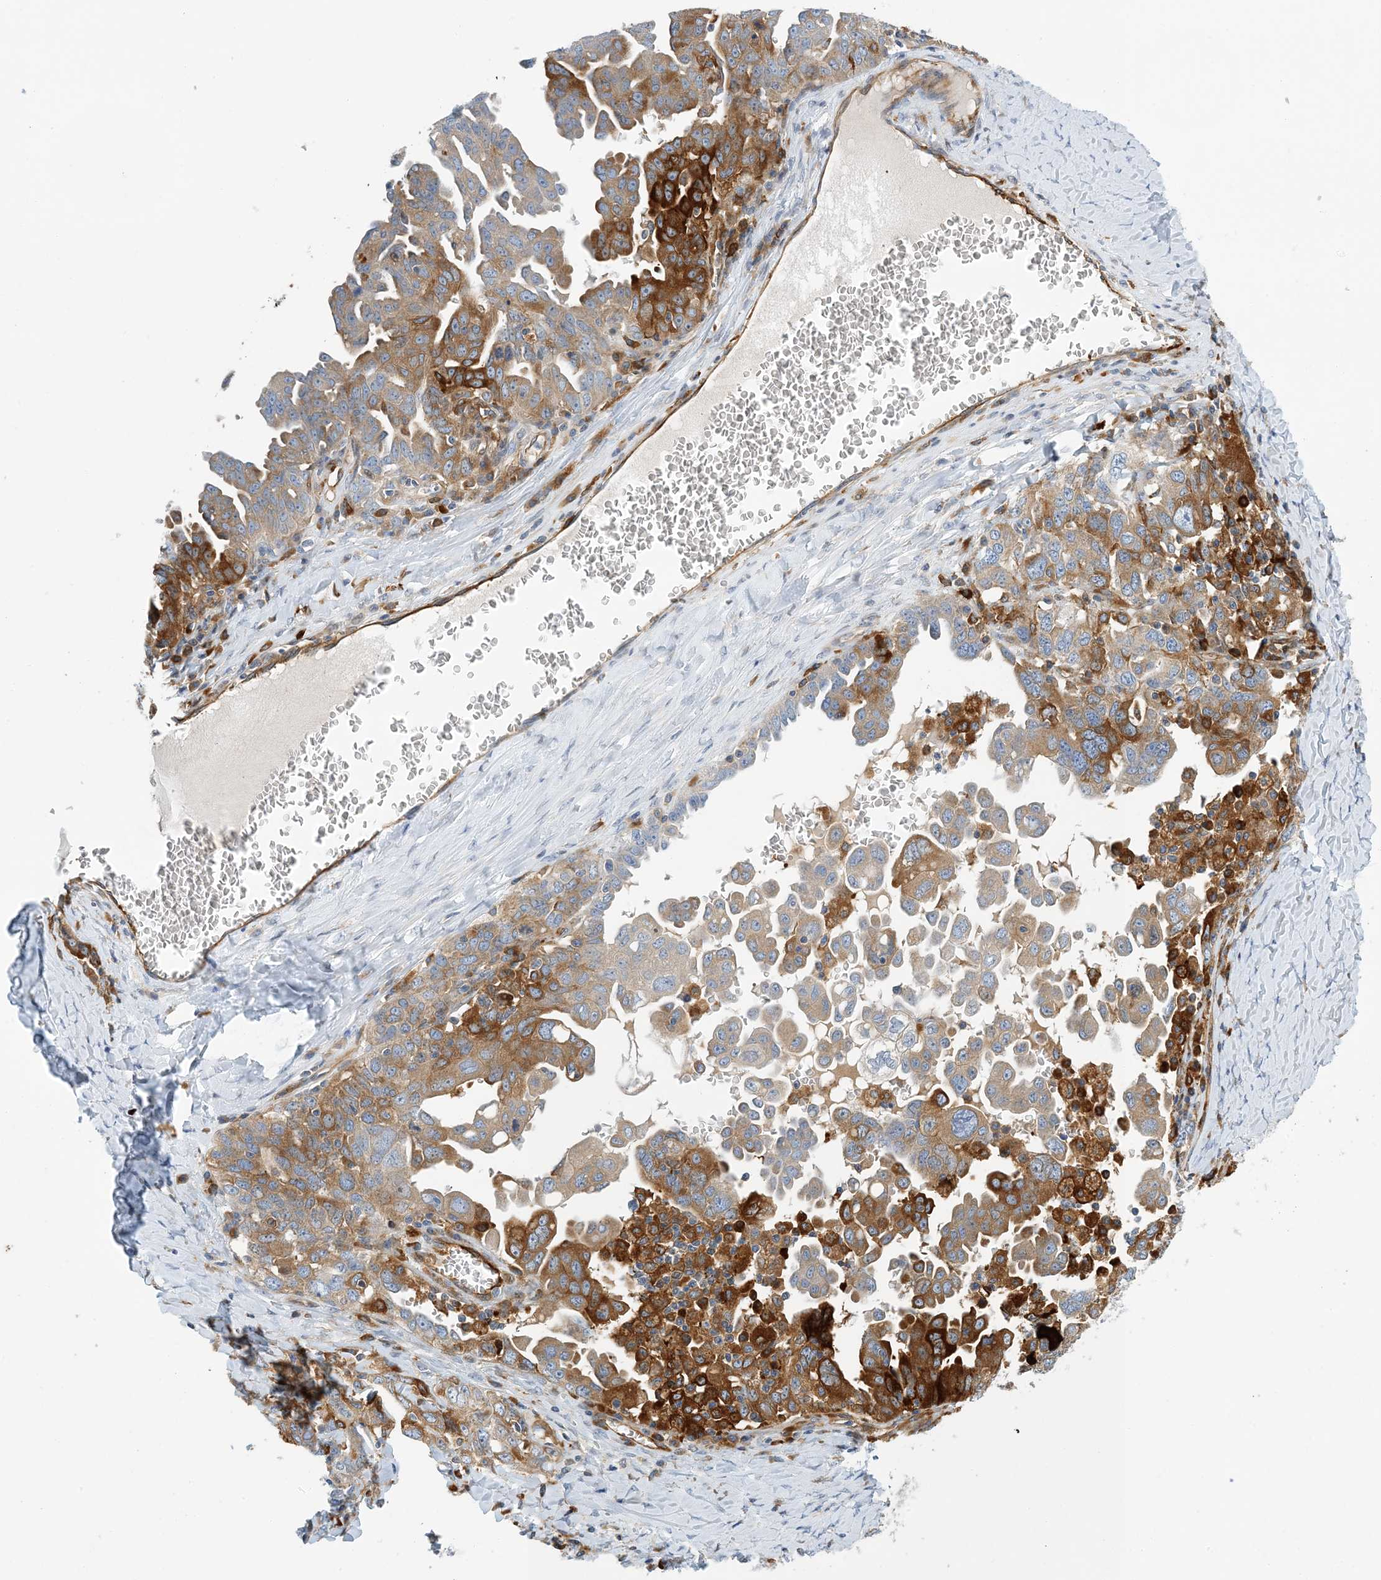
{"staining": {"intensity": "moderate", "quantity": ">75%", "location": "cytoplasmic/membranous"}, "tissue": "ovarian cancer", "cell_type": "Tumor cells", "image_type": "cancer", "snomed": [{"axis": "morphology", "description": "Carcinoma, endometroid"}, {"axis": "topography", "description": "Ovary"}], "caption": "A high-resolution micrograph shows immunohistochemistry staining of ovarian endometroid carcinoma, which demonstrates moderate cytoplasmic/membranous positivity in approximately >75% of tumor cells.", "gene": "PCDHA2", "patient": {"sex": "female", "age": 62}}